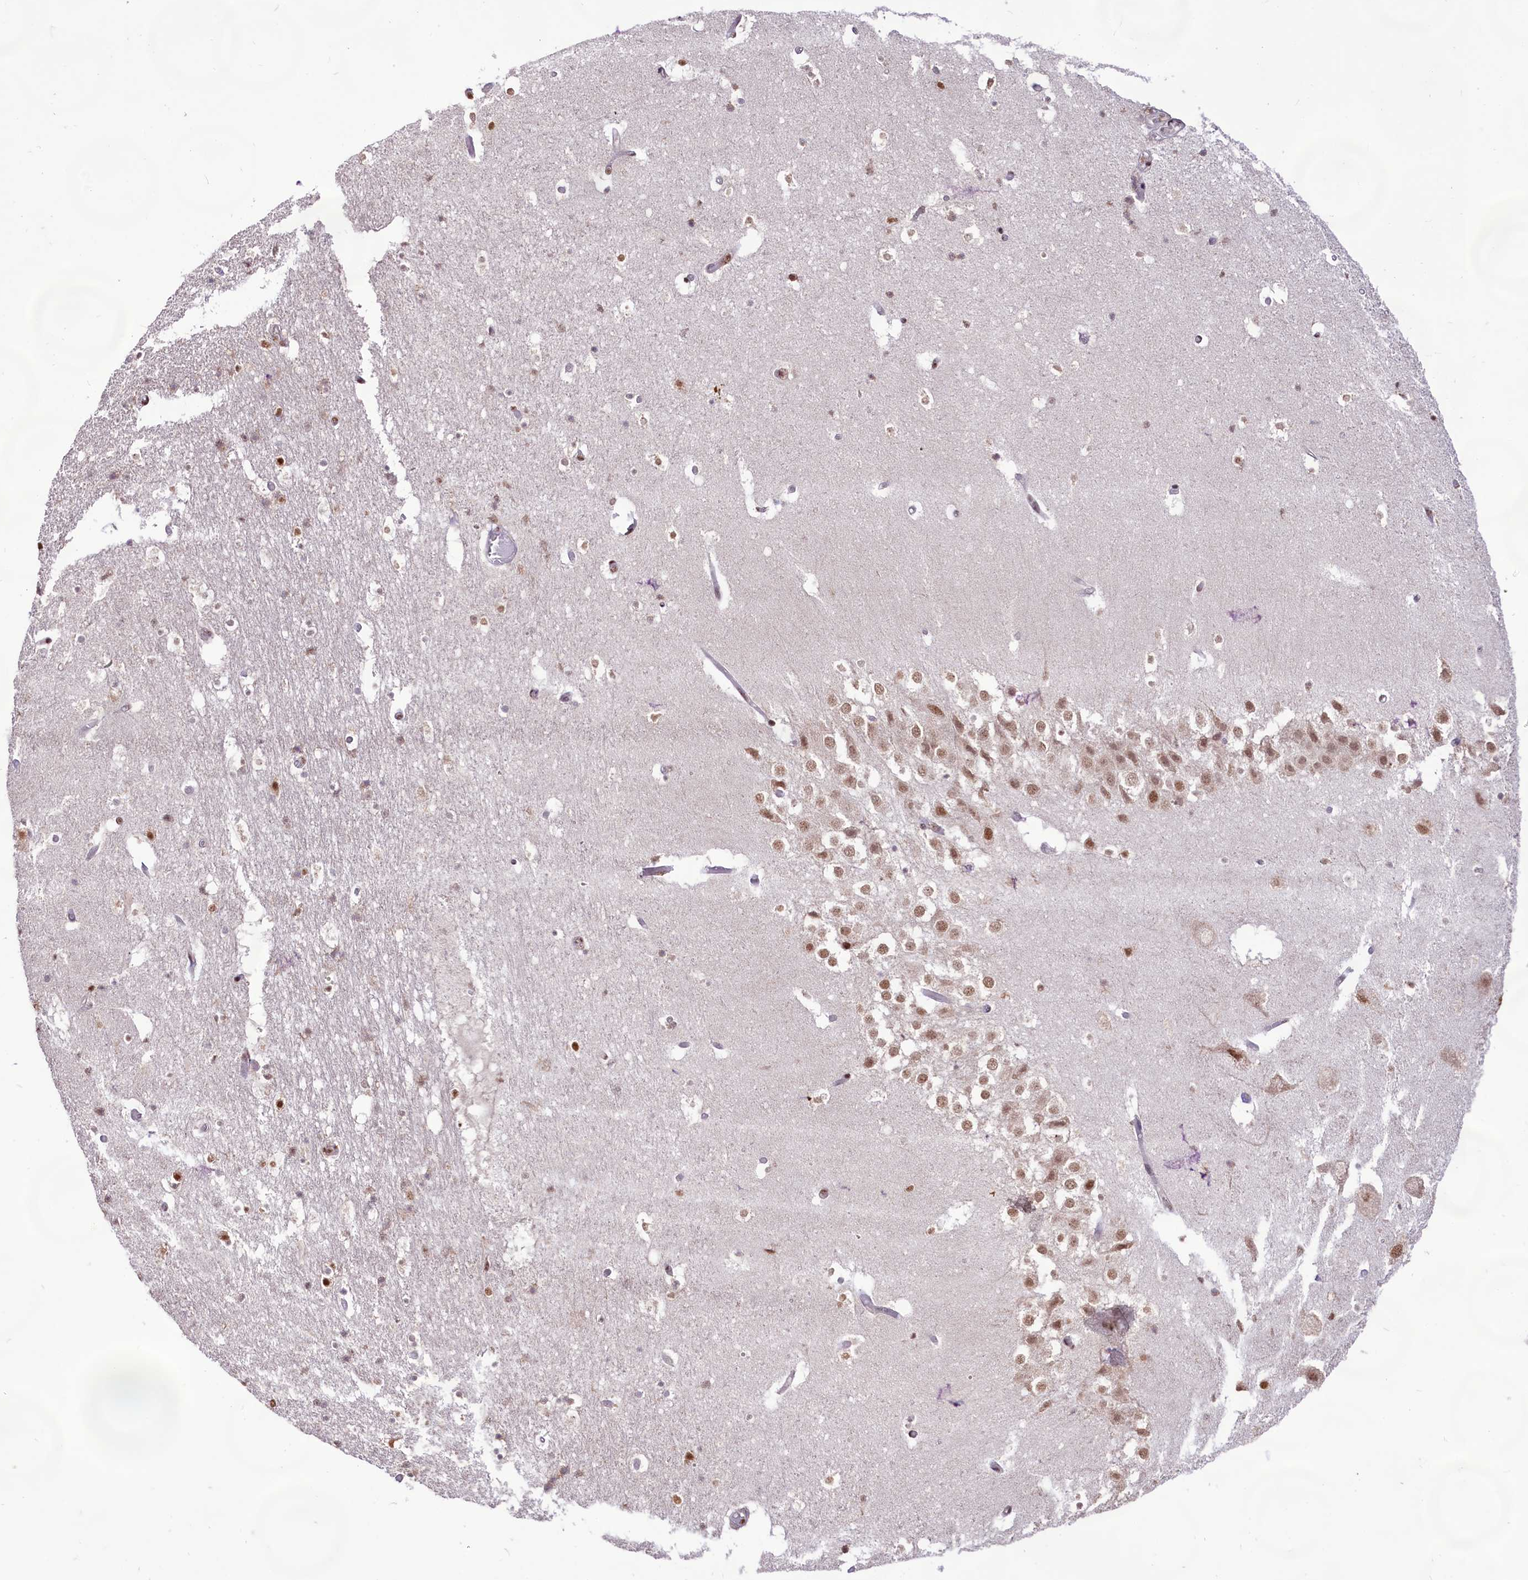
{"staining": {"intensity": "moderate", "quantity": ">75%", "location": "nuclear"}, "tissue": "hippocampus", "cell_type": "Glial cells", "image_type": "normal", "snomed": [{"axis": "morphology", "description": "Normal tissue, NOS"}, {"axis": "topography", "description": "Hippocampus"}], "caption": "This photomicrograph displays immunohistochemistry staining of unremarkable hippocampus, with medium moderate nuclear staining in about >75% of glial cells.", "gene": "HIRA", "patient": {"sex": "female", "age": 52}}